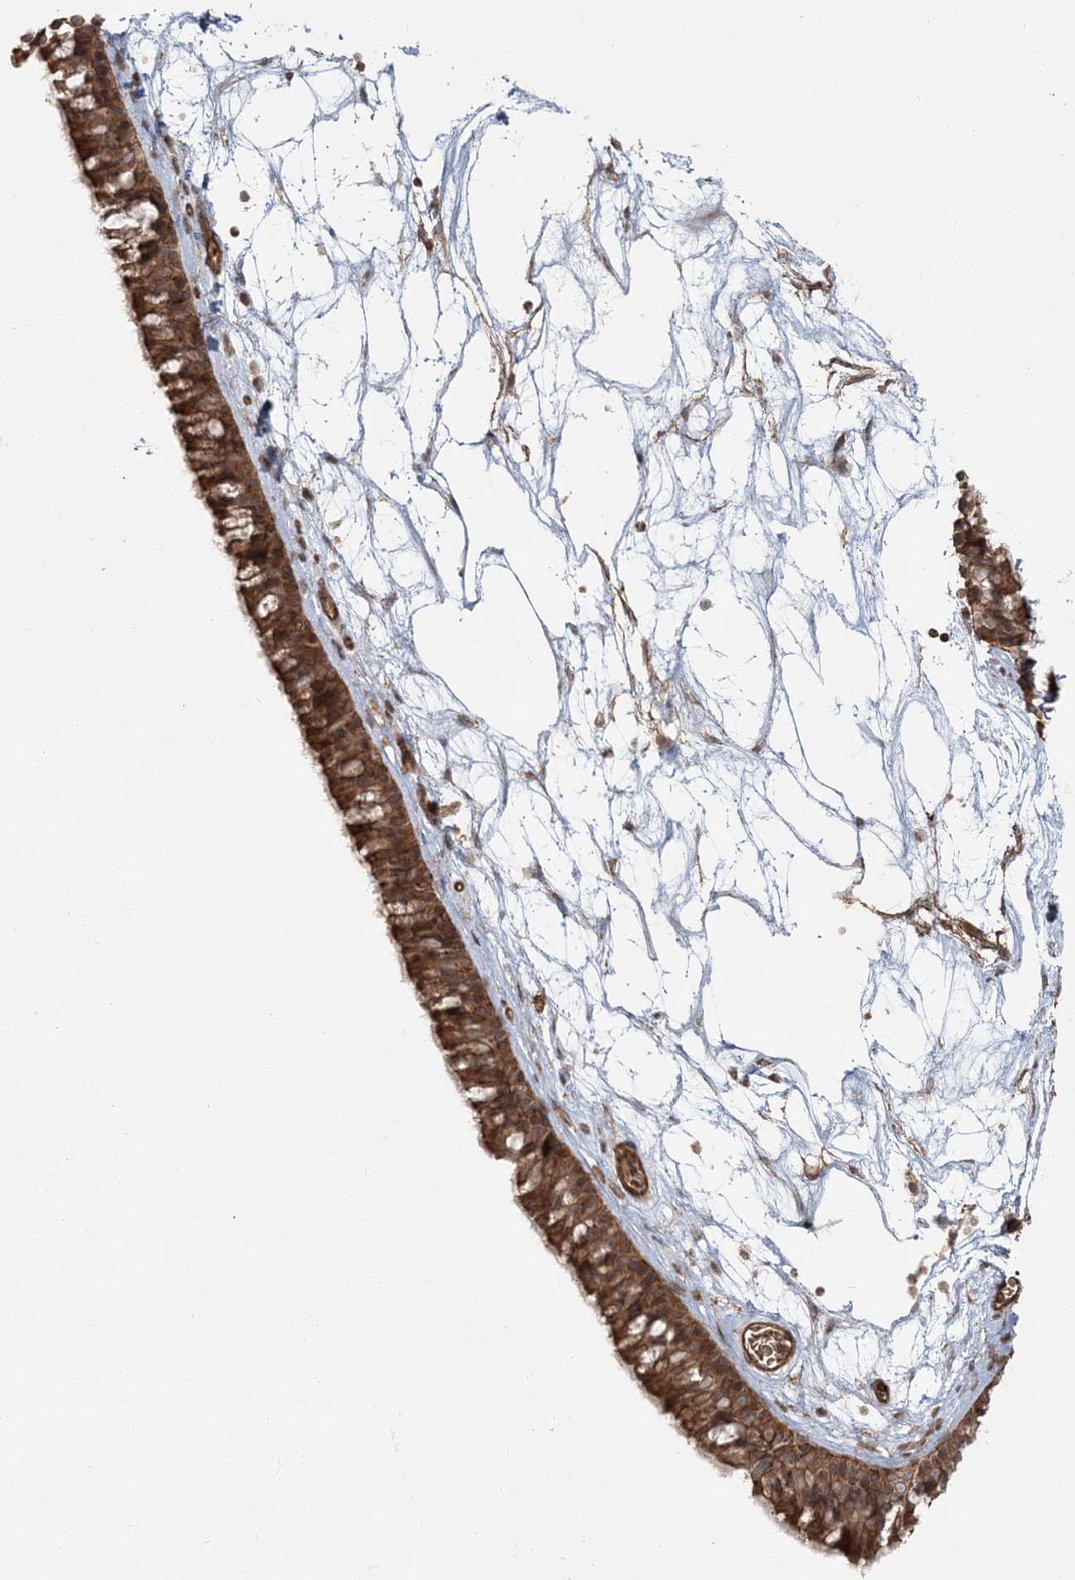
{"staining": {"intensity": "strong", "quantity": "25%-75%", "location": "cytoplasmic/membranous"}, "tissue": "nasopharynx", "cell_type": "Respiratory epithelial cells", "image_type": "normal", "snomed": [{"axis": "morphology", "description": "Normal tissue, NOS"}, {"axis": "topography", "description": "Nasopharynx"}], "caption": "Strong cytoplasmic/membranous staining is present in approximately 25%-75% of respiratory epithelial cells in normal nasopharynx. Nuclei are stained in blue.", "gene": "RGCC", "patient": {"sex": "male", "age": 64}}